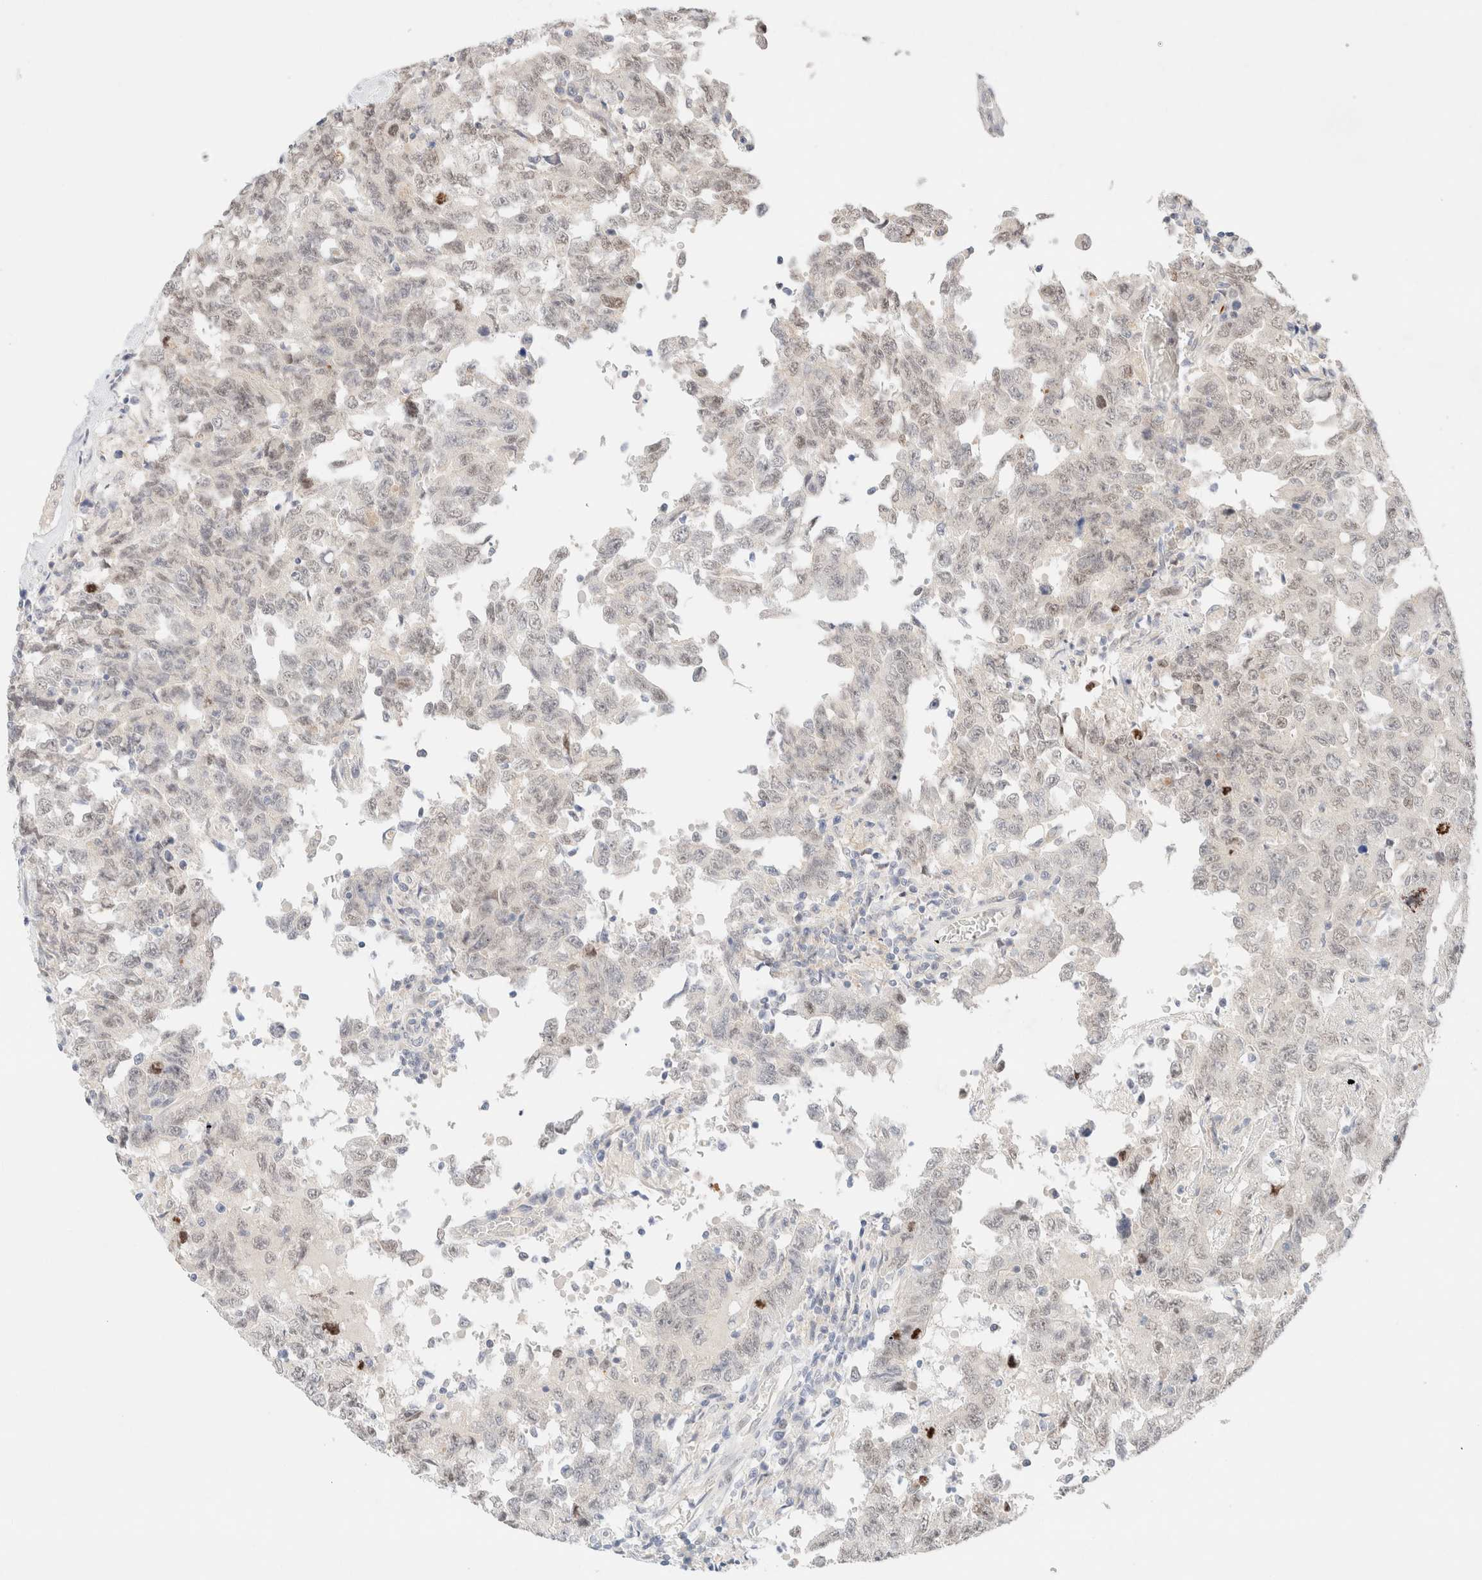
{"staining": {"intensity": "weak", "quantity": "25%-75%", "location": "nuclear"}, "tissue": "testis cancer", "cell_type": "Tumor cells", "image_type": "cancer", "snomed": [{"axis": "morphology", "description": "Carcinoma, Embryonal, NOS"}, {"axis": "topography", "description": "Testis"}], "caption": "Immunohistochemistry photomicrograph of human embryonal carcinoma (testis) stained for a protein (brown), which demonstrates low levels of weak nuclear staining in about 25%-75% of tumor cells.", "gene": "SGSM2", "patient": {"sex": "male", "age": 26}}